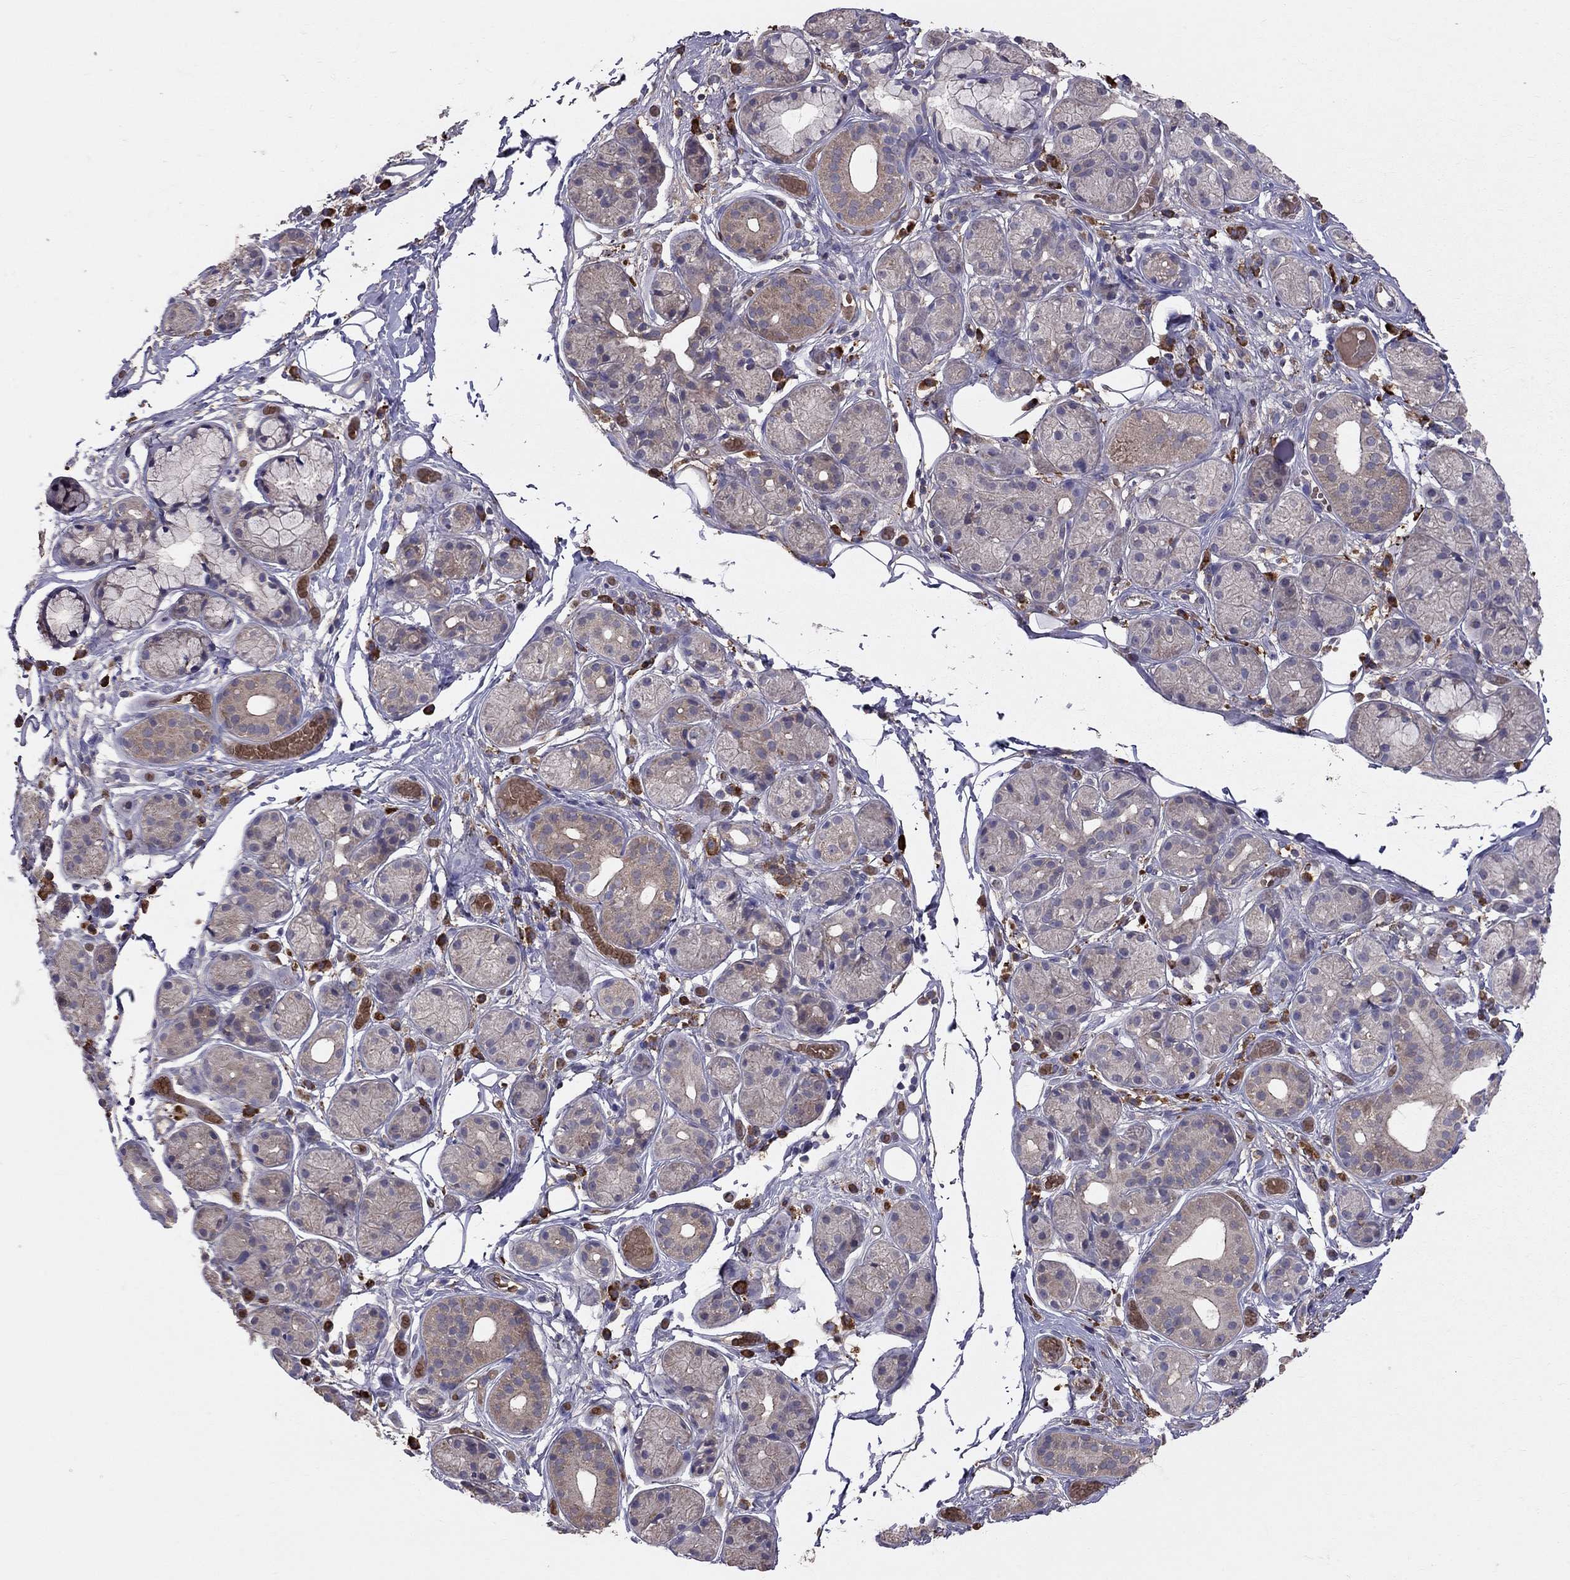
{"staining": {"intensity": "weak", "quantity": "<25%", "location": "cytoplasmic/membranous"}, "tissue": "salivary gland", "cell_type": "Glandular cells", "image_type": "normal", "snomed": [{"axis": "morphology", "description": "Normal tissue, NOS"}, {"axis": "topography", "description": "Salivary gland"}, {"axis": "topography", "description": "Peripheral nerve tissue"}], "caption": "Immunohistochemistry of unremarkable human salivary gland displays no positivity in glandular cells. Brightfield microscopy of immunohistochemistry stained with DAB (3,3'-diaminobenzidine) (brown) and hematoxylin (blue), captured at high magnification.", "gene": "PIK3CG", "patient": {"sex": "male", "age": 71}}